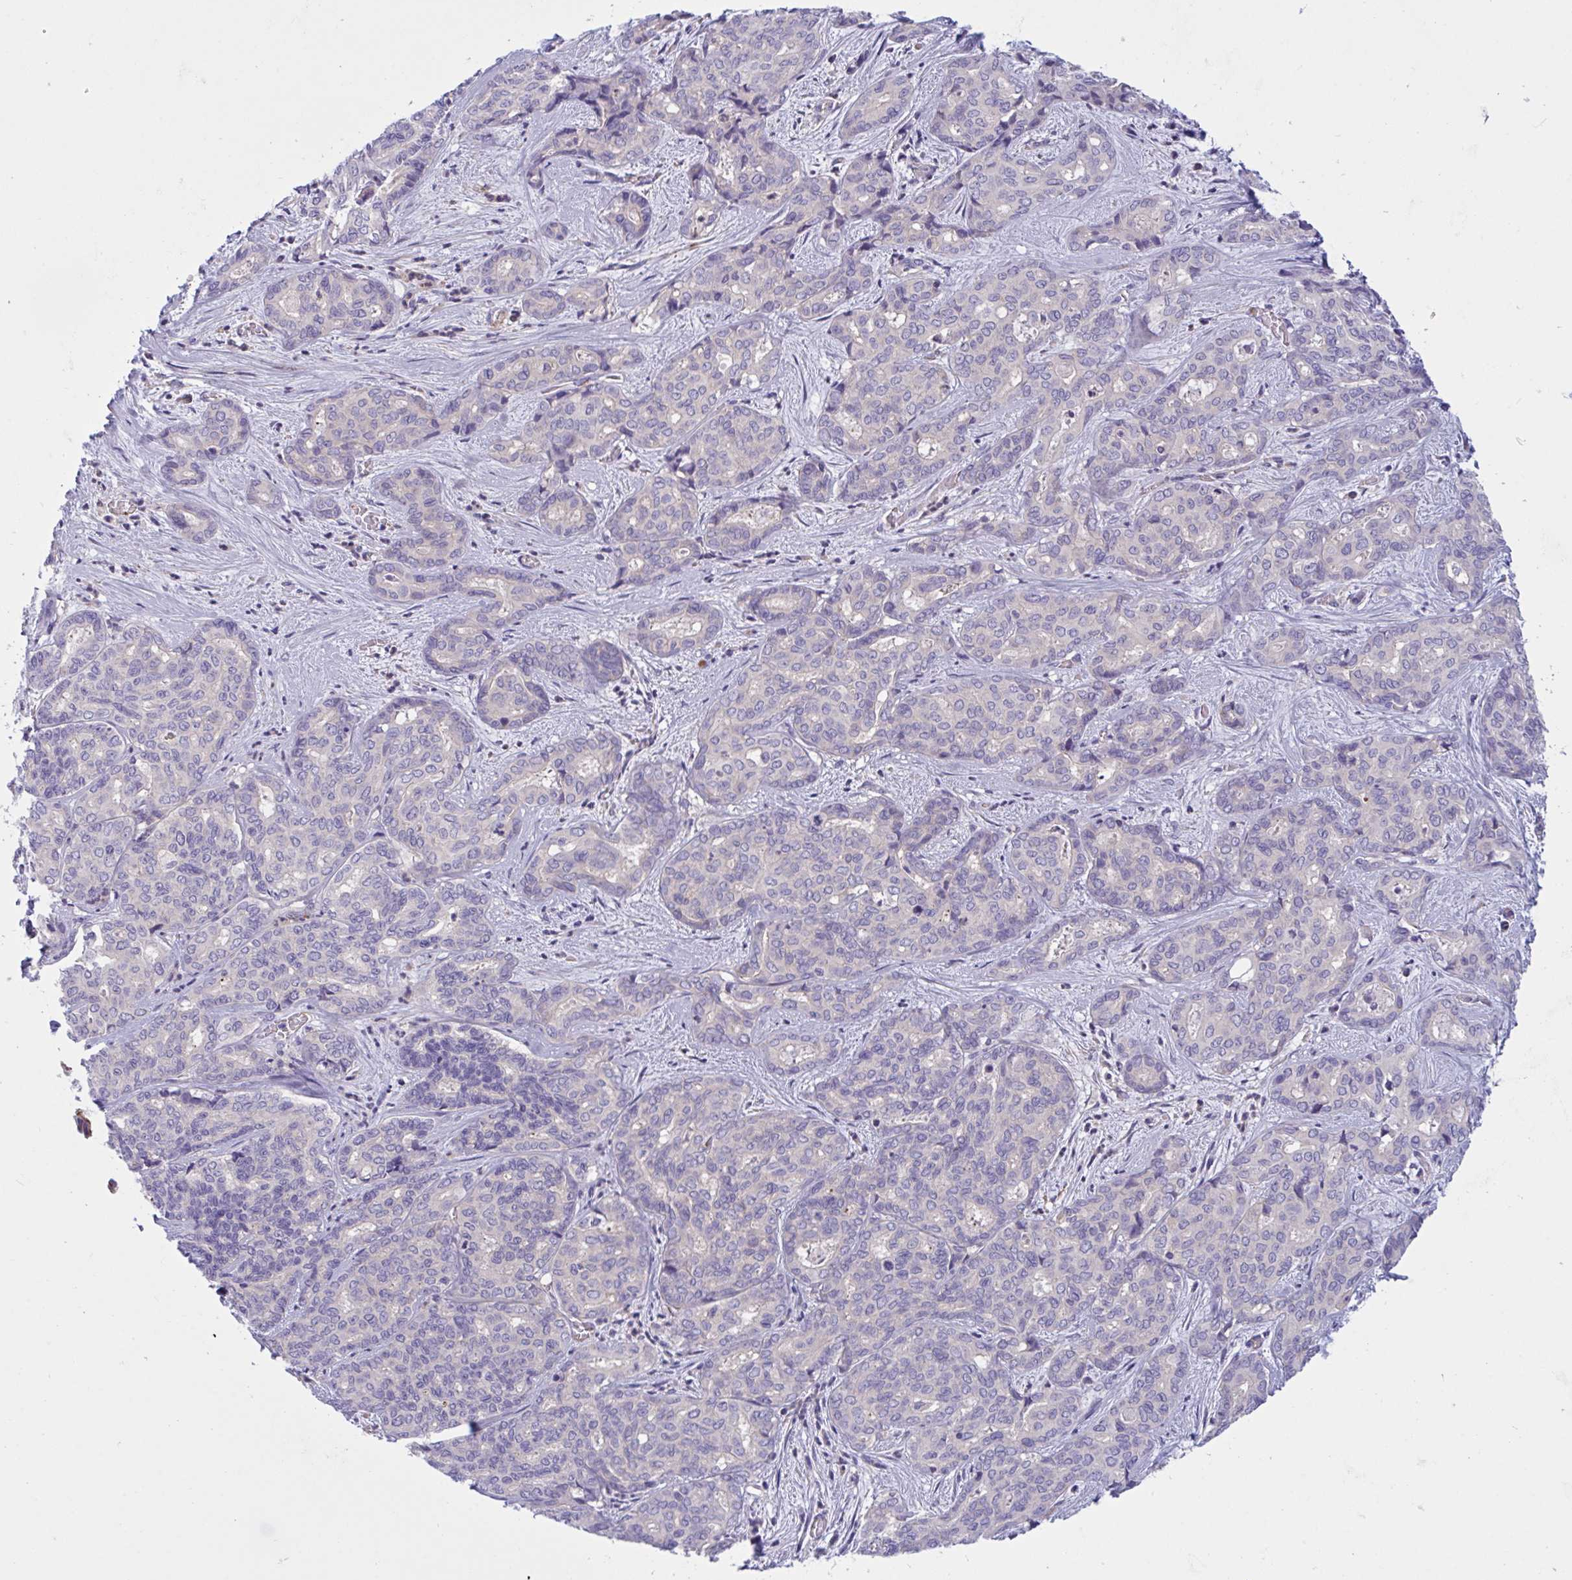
{"staining": {"intensity": "negative", "quantity": "none", "location": "none"}, "tissue": "liver cancer", "cell_type": "Tumor cells", "image_type": "cancer", "snomed": [{"axis": "morphology", "description": "Cholangiocarcinoma"}, {"axis": "topography", "description": "Liver"}], "caption": "A micrograph of human cholangiocarcinoma (liver) is negative for staining in tumor cells.", "gene": "OXLD1", "patient": {"sex": "female", "age": 64}}